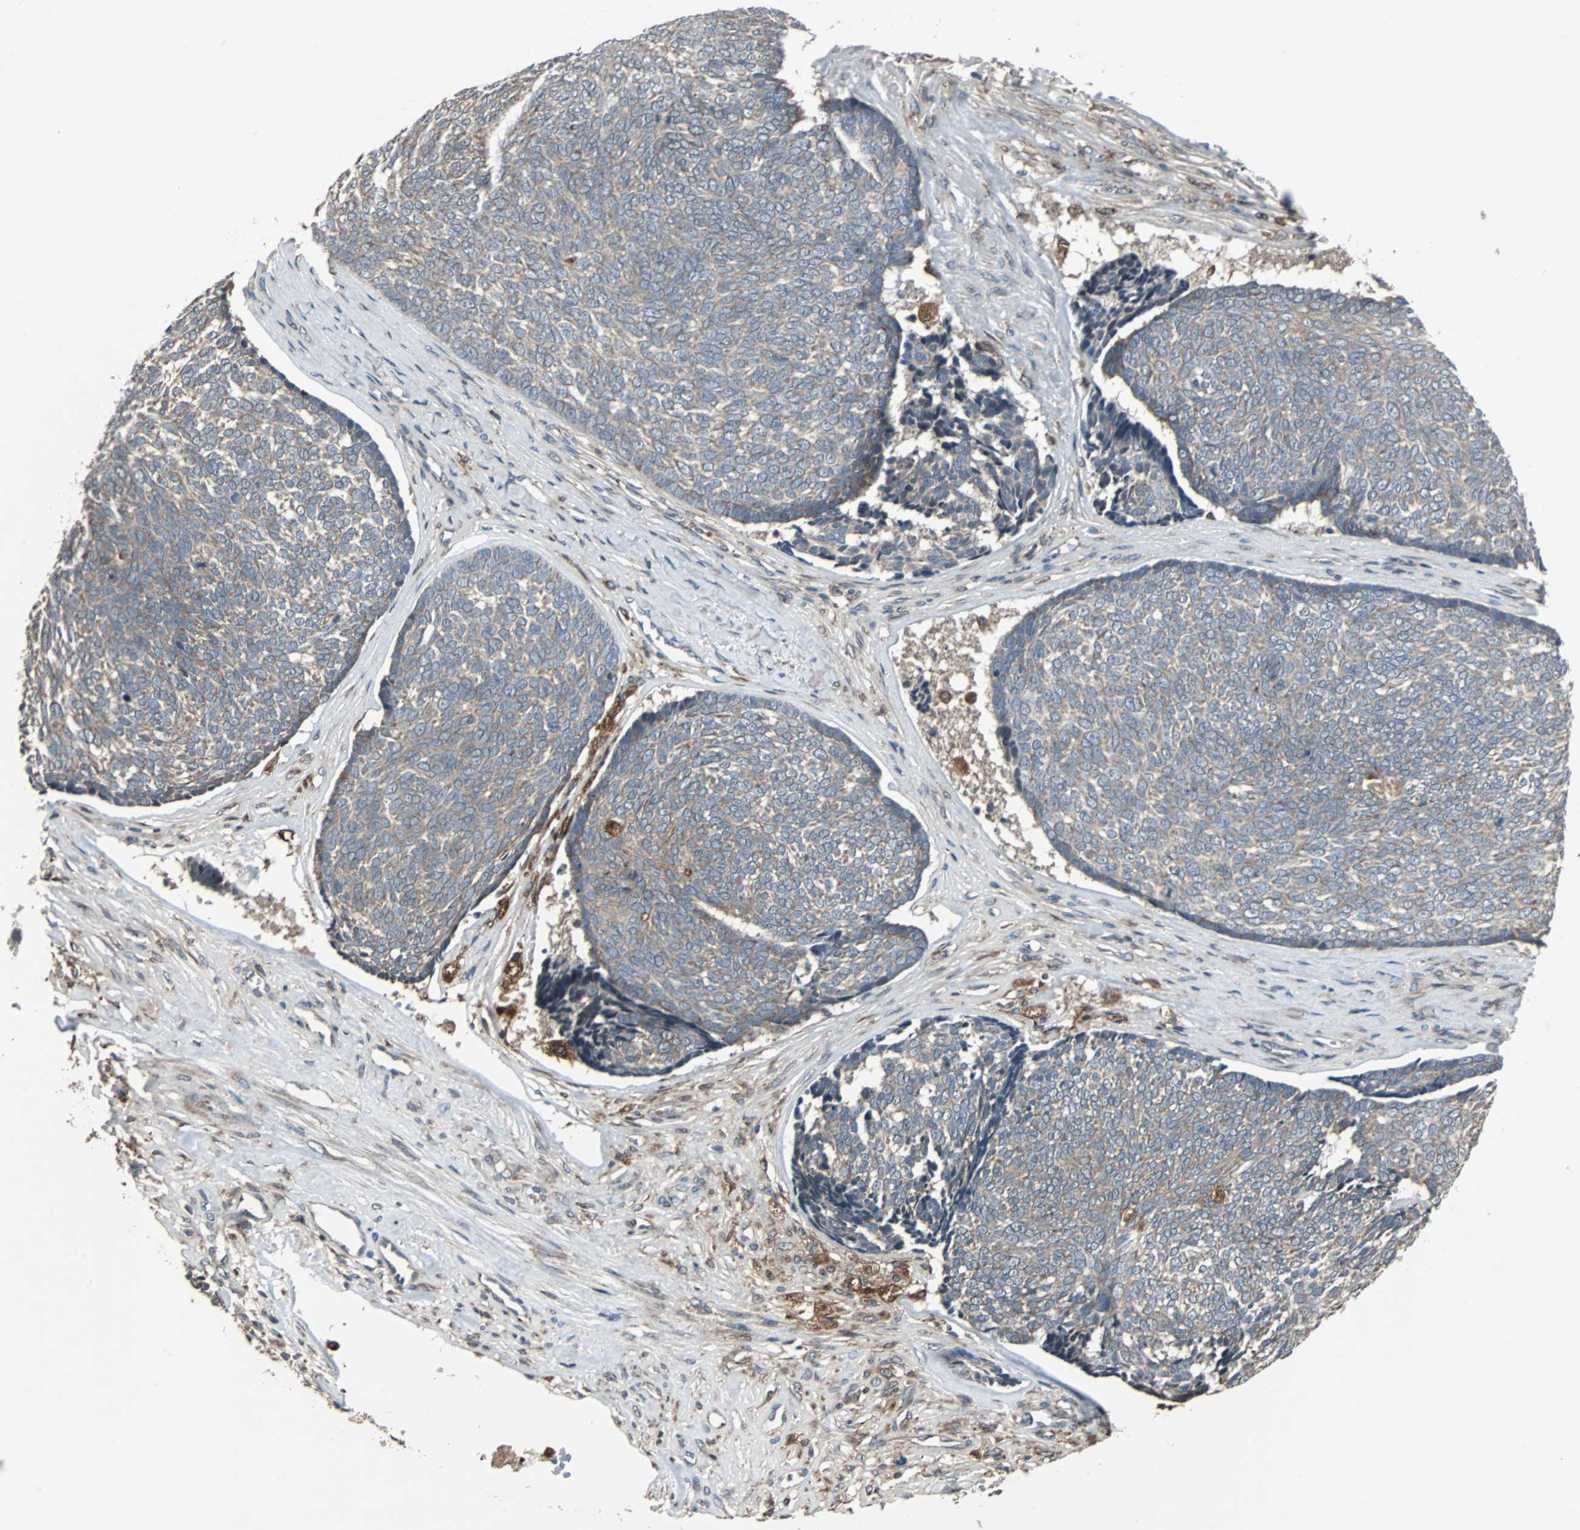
{"staining": {"intensity": "weak", "quantity": ">75%", "location": "cytoplasmic/membranous"}, "tissue": "skin cancer", "cell_type": "Tumor cells", "image_type": "cancer", "snomed": [{"axis": "morphology", "description": "Basal cell carcinoma"}, {"axis": "topography", "description": "Skin"}], "caption": "The image shows a brown stain indicating the presence of a protein in the cytoplasmic/membranous of tumor cells in basal cell carcinoma (skin).", "gene": "RAB7A", "patient": {"sex": "male", "age": 84}}